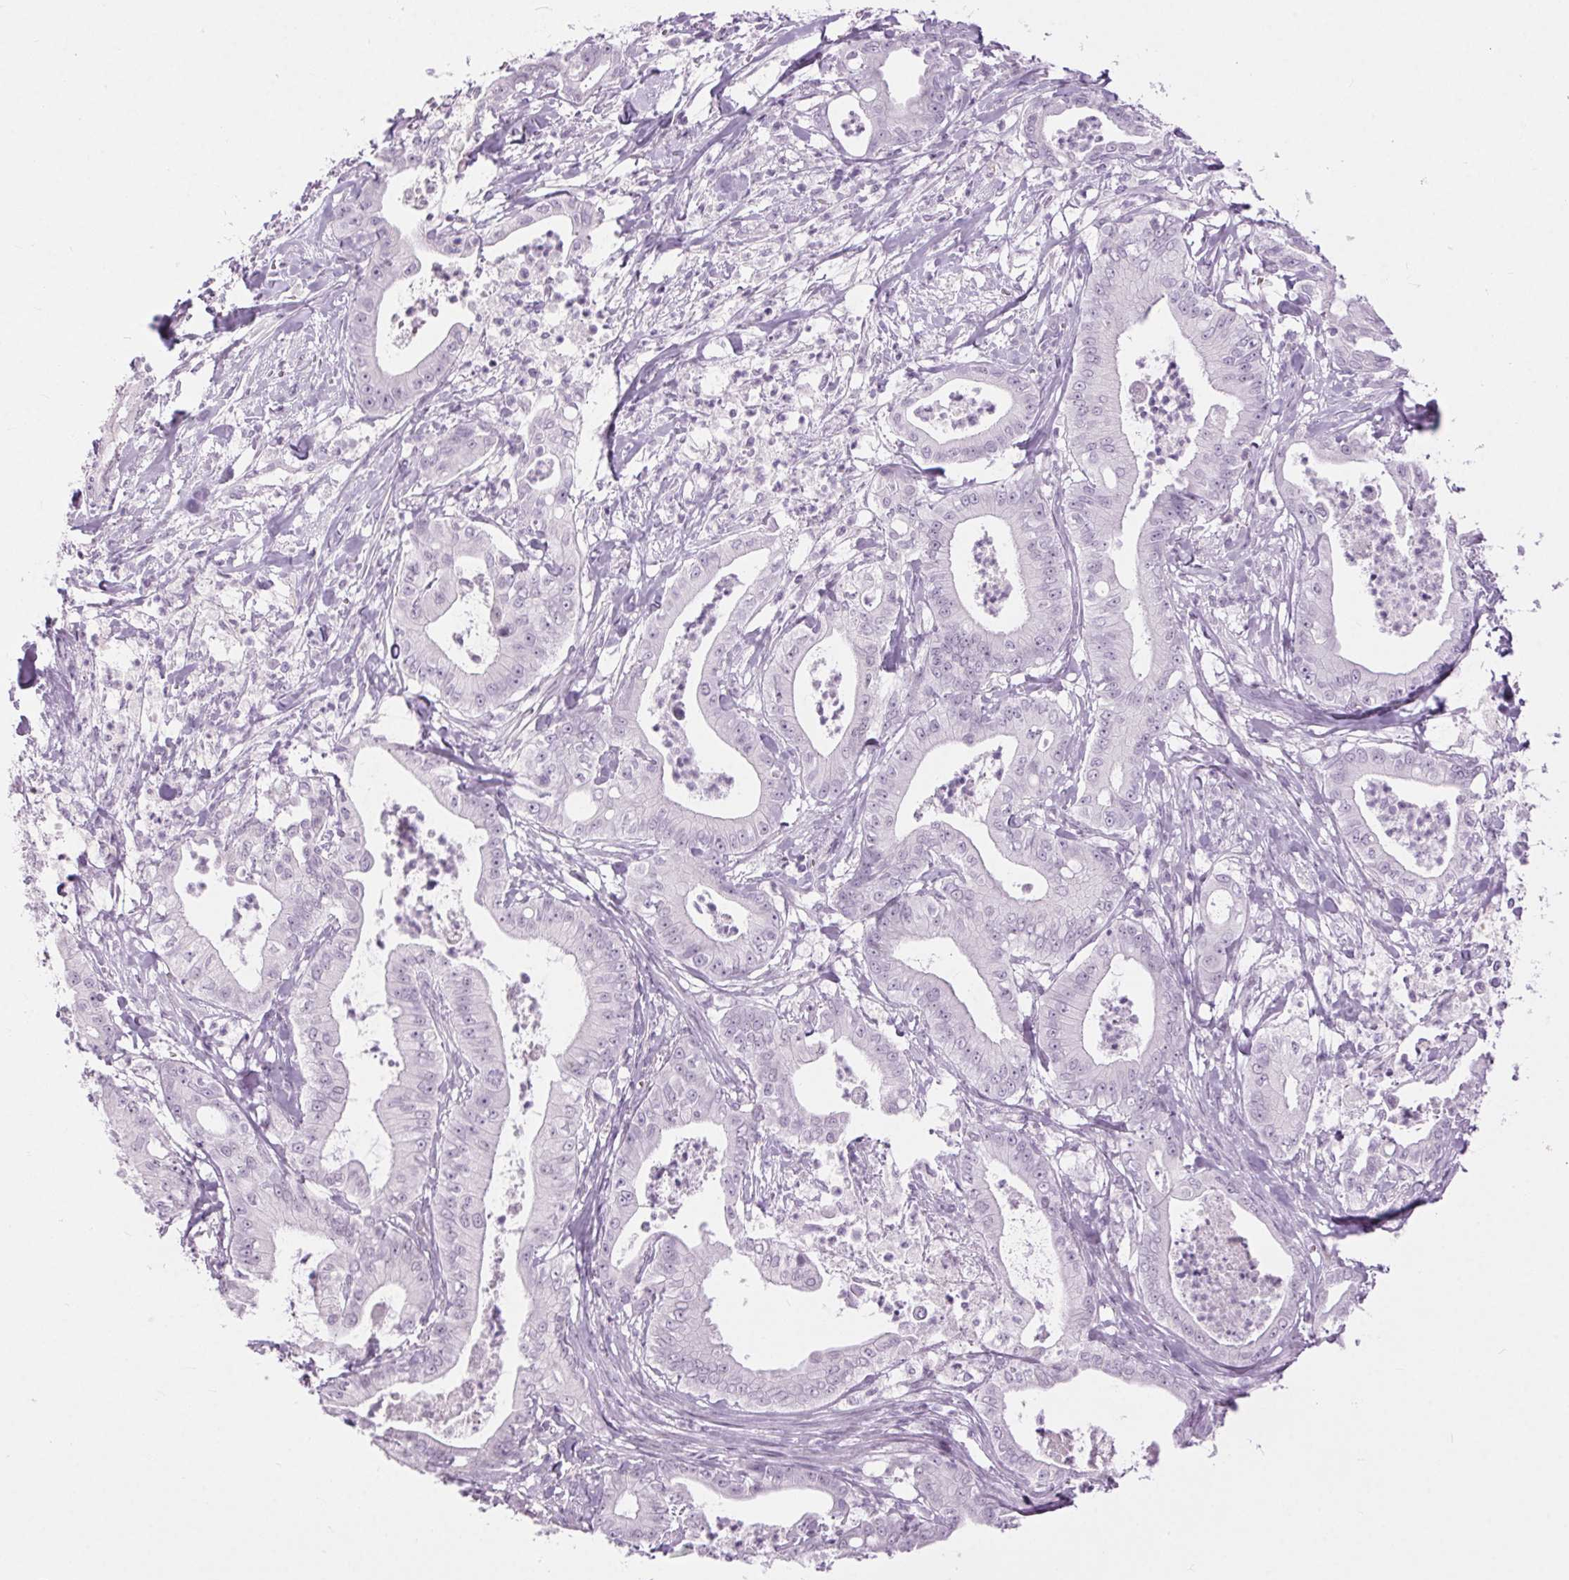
{"staining": {"intensity": "negative", "quantity": "none", "location": "none"}, "tissue": "pancreatic cancer", "cell_type": "Tumor cells", "image_type": "cancer", "snomed": [{"axis": "morphology", "description": "Adenocarcinoma, NOS"}, {"axis": "topography", "description": "Pancreas"}], "caption": "A histopathology image of pancreatic cancer (adenocarcinoma) stained for a protein shows no brown staining in tumor cells. Nuclei are stained in blue.", "gene": "BEND2", "patient": {"sex": "male", "age": 71}}